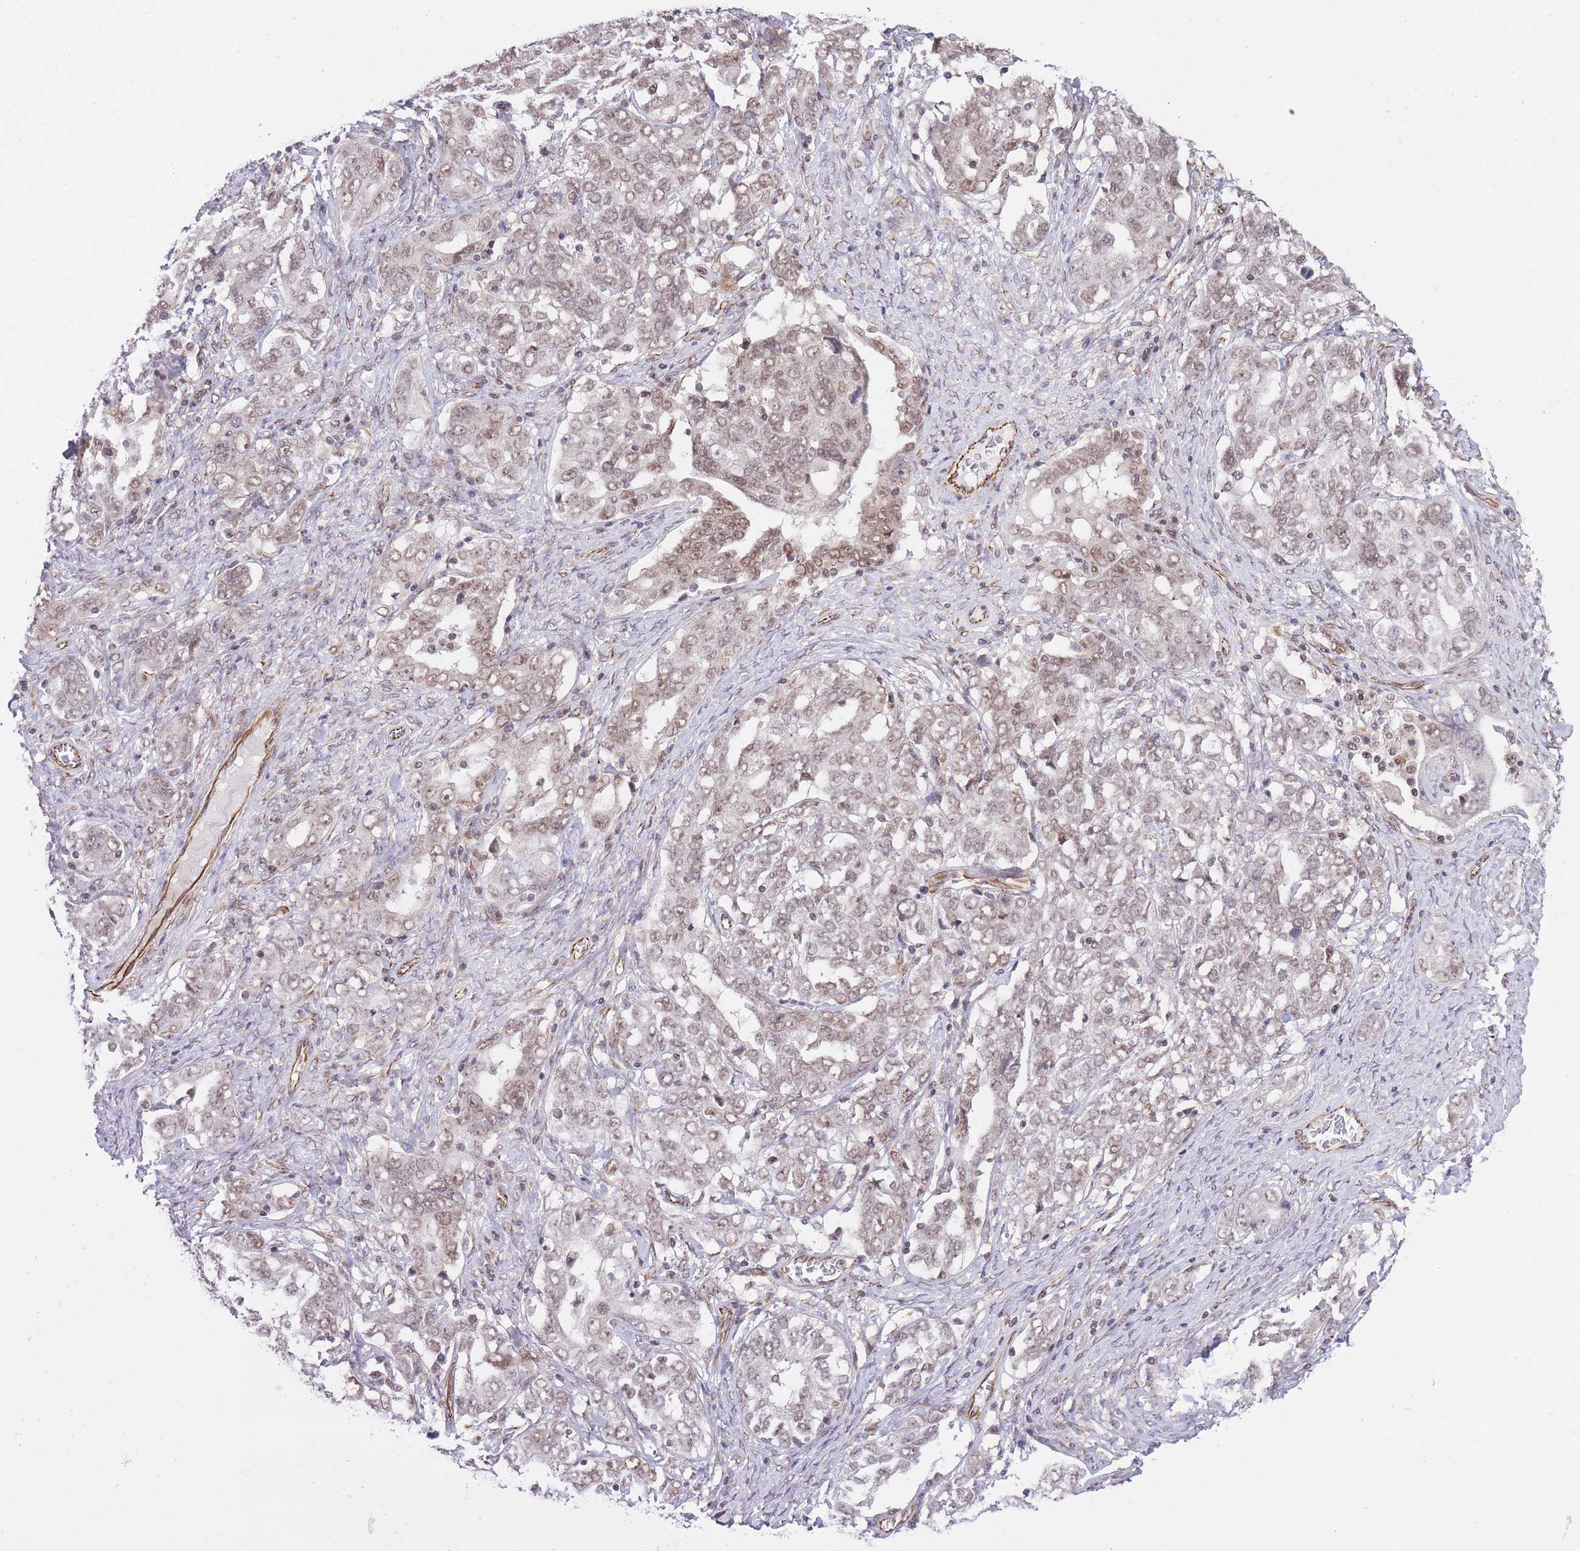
{"staining": {"intensity": "weak", "quantity": ">75%", "location": "nuclear"}, "tissue": "ovarian cancer", "cell_type": "Tumor cells", "image_type": "cancer", "snomed": [{"axis": "morphology", "description": "Carcinoma, endometroid"}, {"axis": "topography", "description": "Ovary"}], "caption": "Brown immunohistochemical staining in endometroid carcinoma (ovarian) shows weak nuclear expression in approximately >75% of tumor cells. Immunohistochemistry (ihc) stains the protein in brown and the nuclei are stained blue.", "gene": "ELL", "patient": {"sex": "female", "age": 62}}